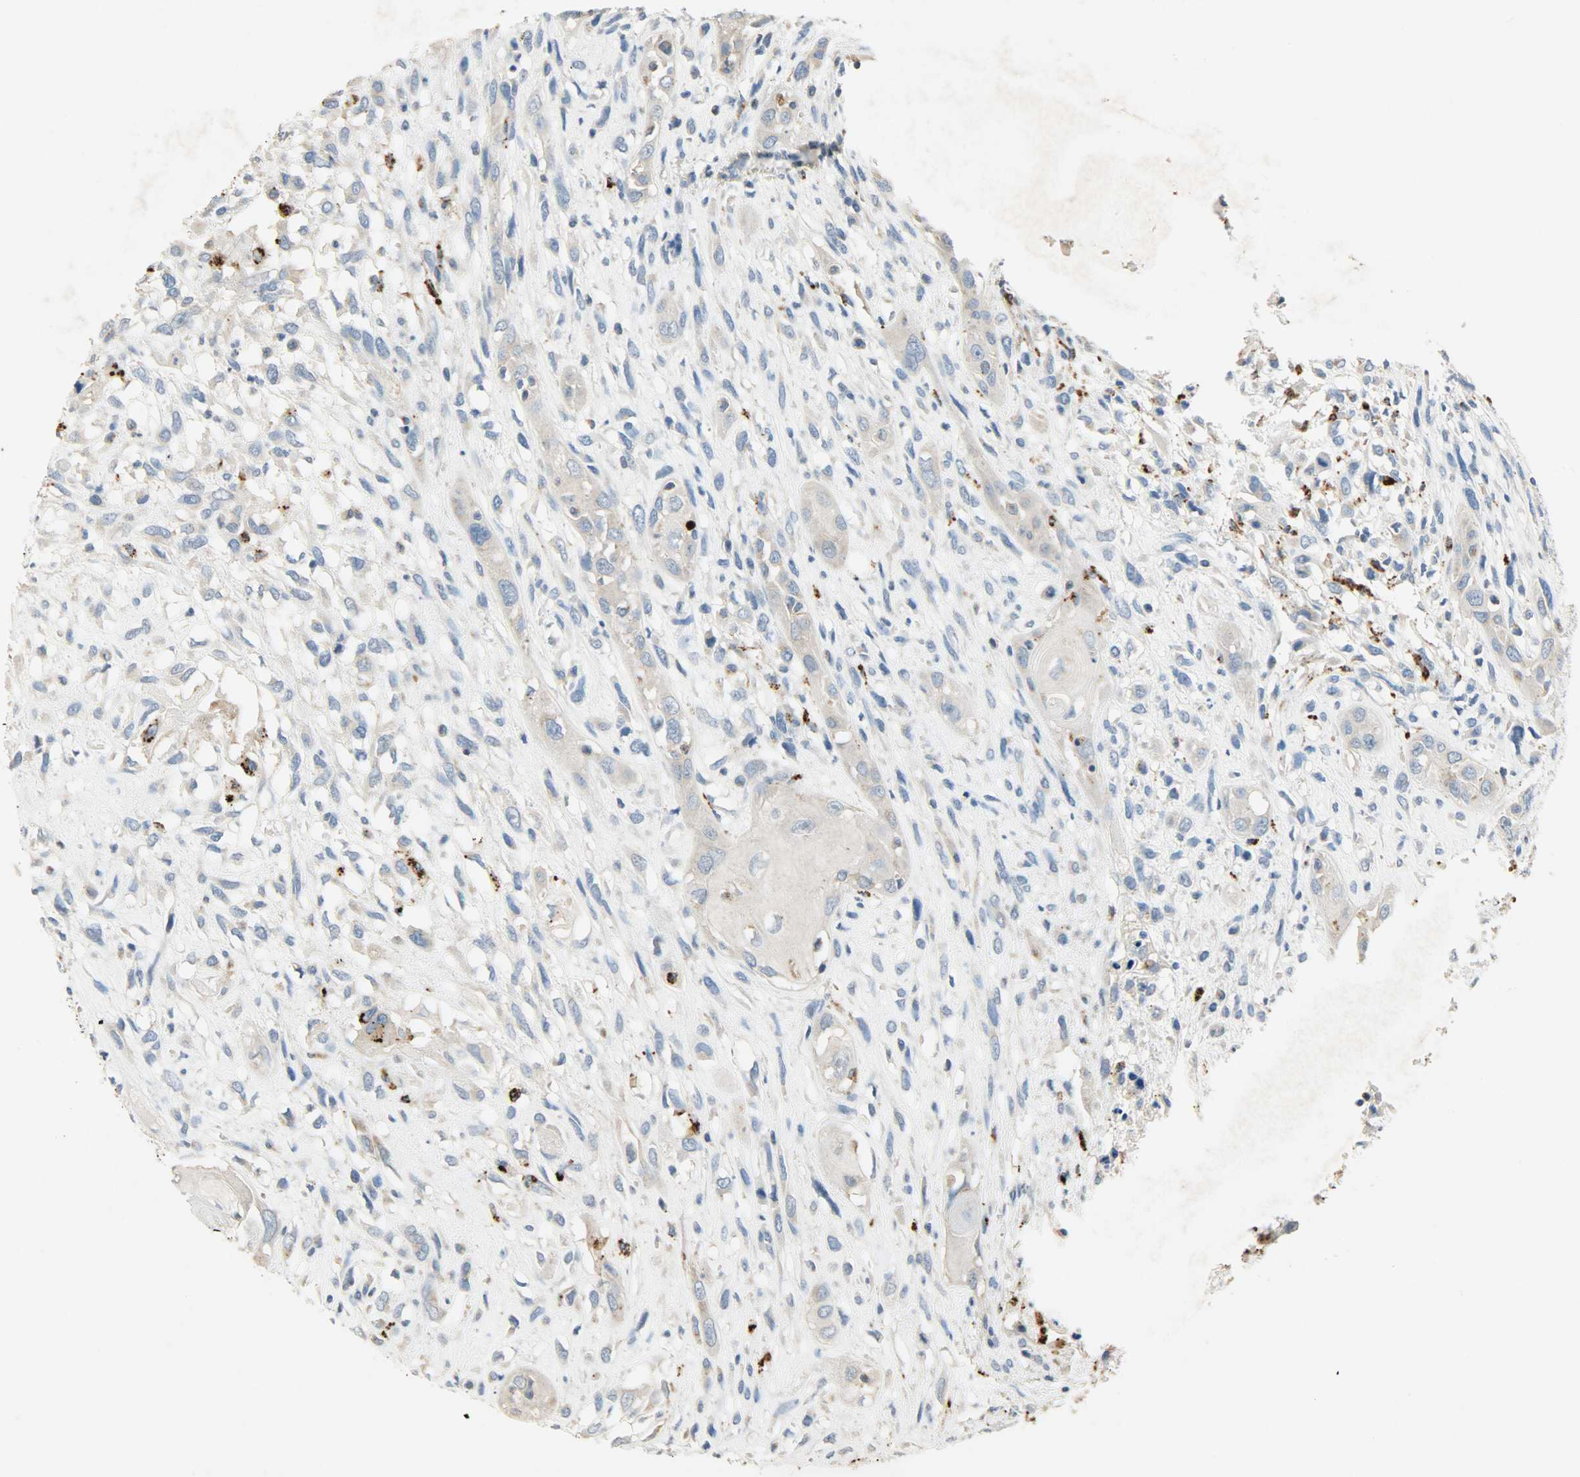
{"staining": {"intensity": "weak", "quantity": "25%-75%", "location": "cytoplasmic/membranous"}, "tissue": "head and neck cancer", "cell_type": "Tumor cells", "image_type": "cancer", "snomed": [{"axis": "morphology", "description": "Necrosis, NOS"}, {"axis": "morphology", "description": "Neoplasm, malignant, NOS"}, {"axis": "topography", "description": "Salivary gland"}, {"axis": "topography", "description": "Head-Neck"}], "caption": "This is an image of IHC staining of neoplasm (malignant) (head and neck), which shows weak staining in the cytoplasmic/membranous of tumor cells.", "gene": "ASAH1", "patient": {"sex": "male", "age": 43}}